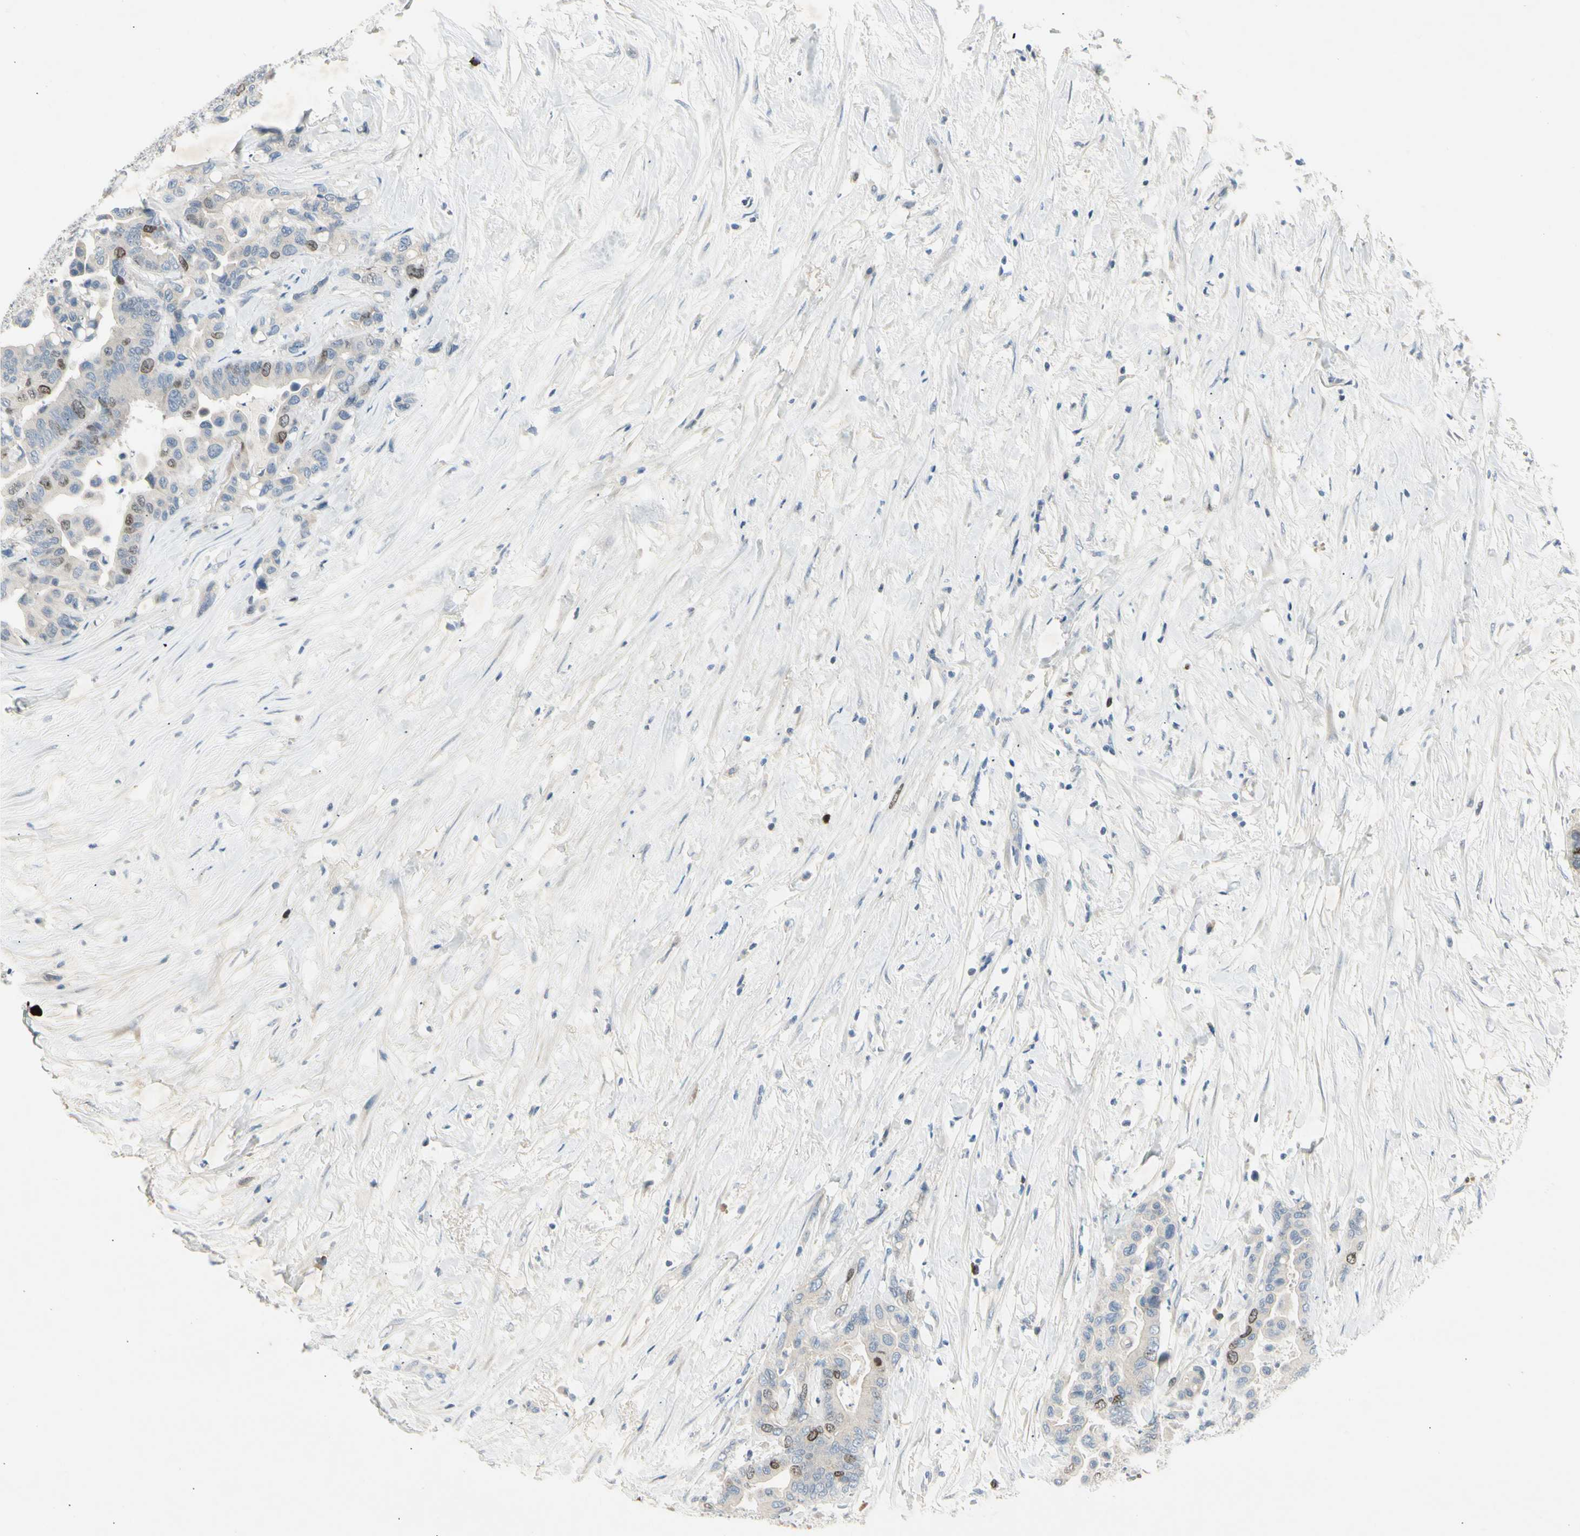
{"staining": {"intensity": "moderate", "quantity": "<25%", "location": "nuclear"}, "tissue": "colorectal cancer", "cell_type": "Tumor cells", "image_type": "cancer", "snomed": [{"axis": "morphology", "description": "Normal tissue, NOS"}, {"axis": "morphology", "description": "Adenocarcinoma, NOS"}, {"axis": "topography", "description": "Colon"}], "caption": "Immunohistochemical staining of colorectal adenocarcinoma reveals moderate nuclear protein positivity in approximately <25% of tumor cells. (Brightfield microscopy of DAB IHC at high magnification).", "gene": "PITX1", "patient": {"sex": "male", "age": 82}}